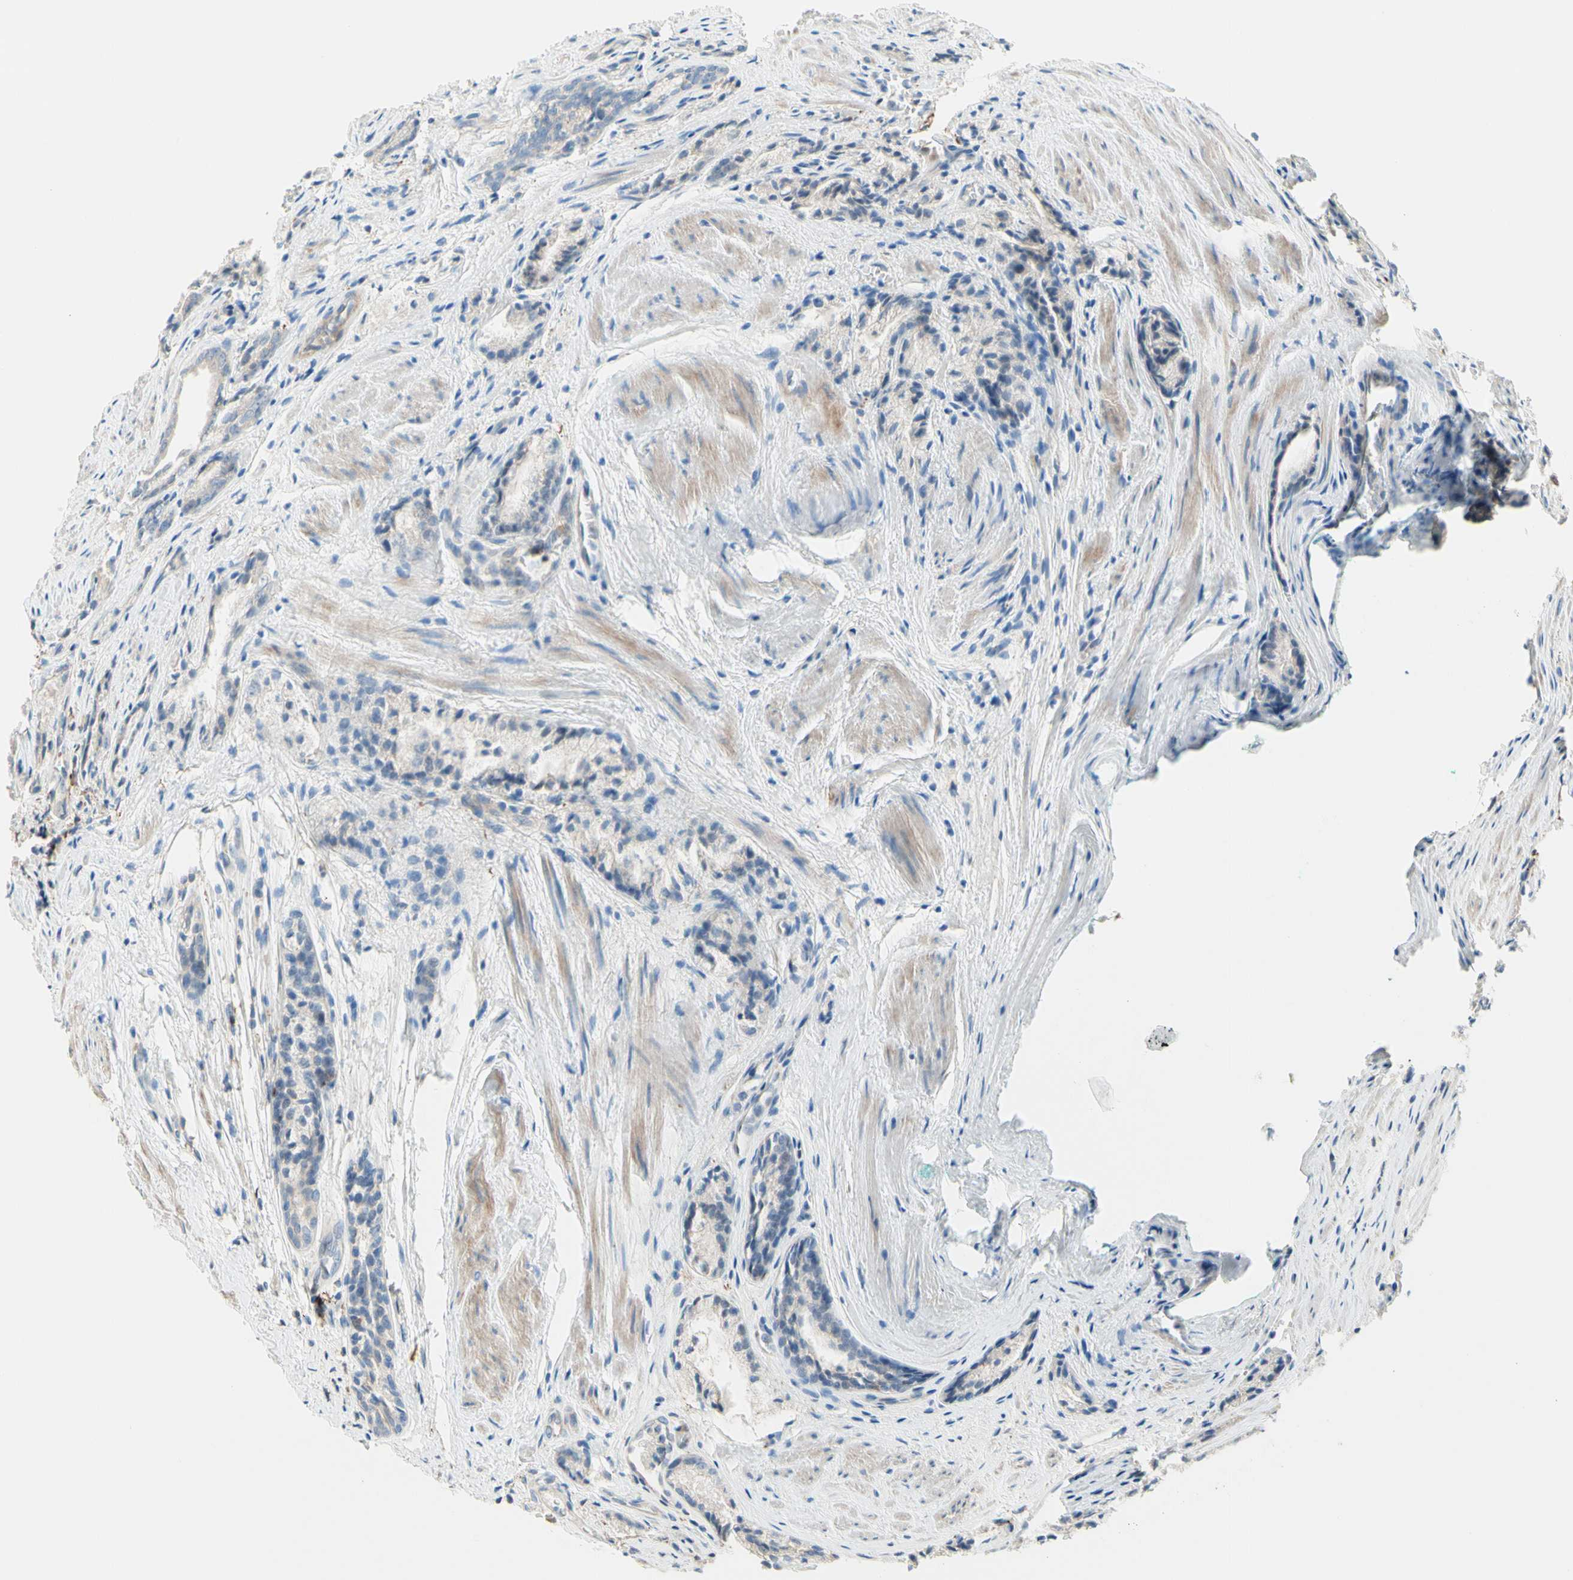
{"staining": {"intensity": "negative", "quantity": "none", "location": "none"}, "tissue": "prostate cancer", "cell_type": "Tumor cells", "image_type": "cancer", "snomed": [{"axis": "morphology", "description": "Adenocarcinoma, Low grade"}, {"axis": "topography", "description": "Prostate"}], "caption": "Immunohistochemistry (IHC) of prostate cancer (low-grade adenocarcinoma) reveals no expression in tumor cells.", "gene": "SEMA4C", "patient": {"sex": "male", "age": 60}}